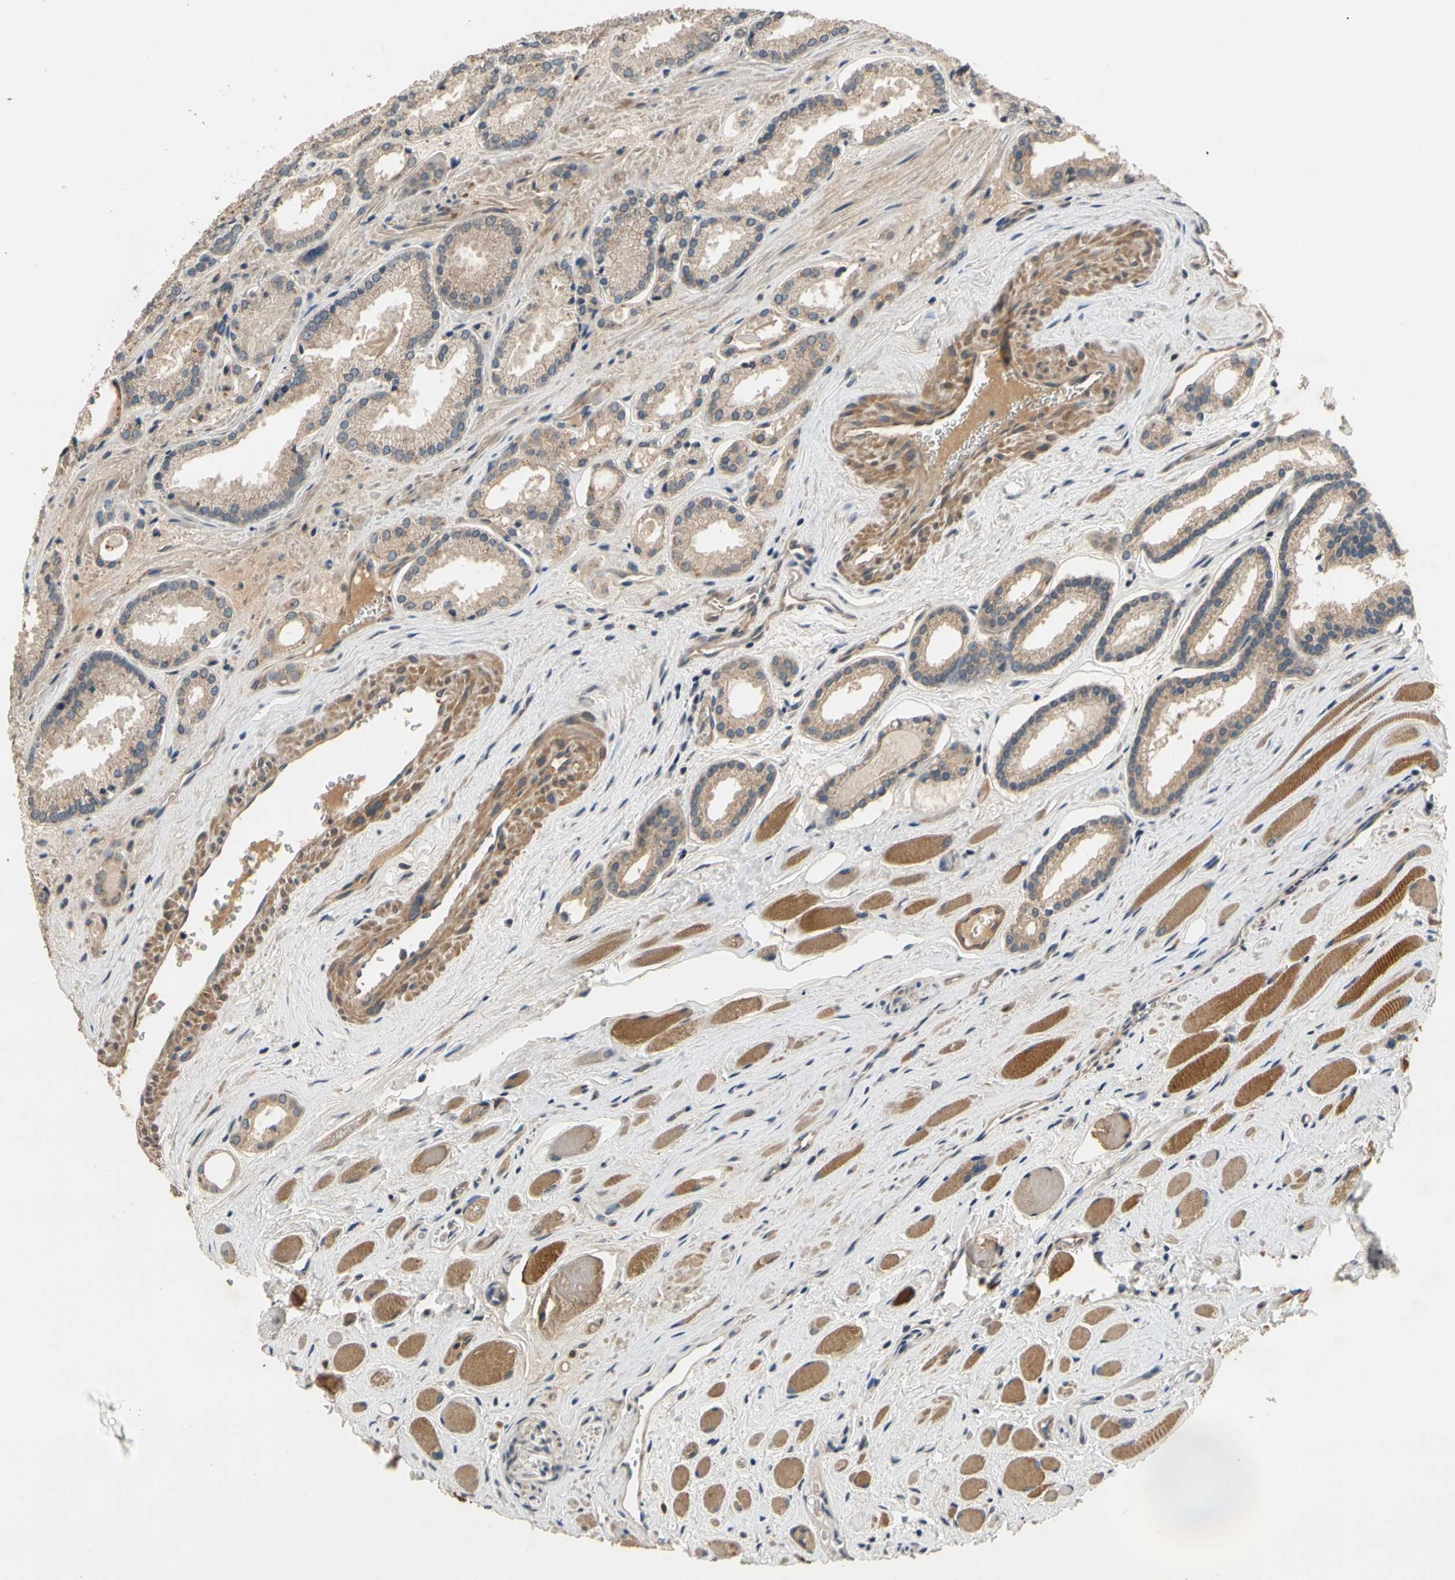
{"staining": {"intensity": "weak", "quantity": "25%-75%", "location": "cytoplasmic/membranous"}, "tissue": "prostate cancer", "cell_type": "Tumor cells", "image_type": "cancer", "snomed": [{"axis": "morphology", "description": "Adenocarcinoma, Low grade"}, {"axis": "topography", "description": "Prostate"}], "caption": "This histopathology image displays immunohistochemistry staining of prostate cancer, with low weak cytoplasmic/membranous expression in about 25%-75% of tumor cells.", "gene": "ALKBH3", "patient": {"sex": "male", "age": 59}}